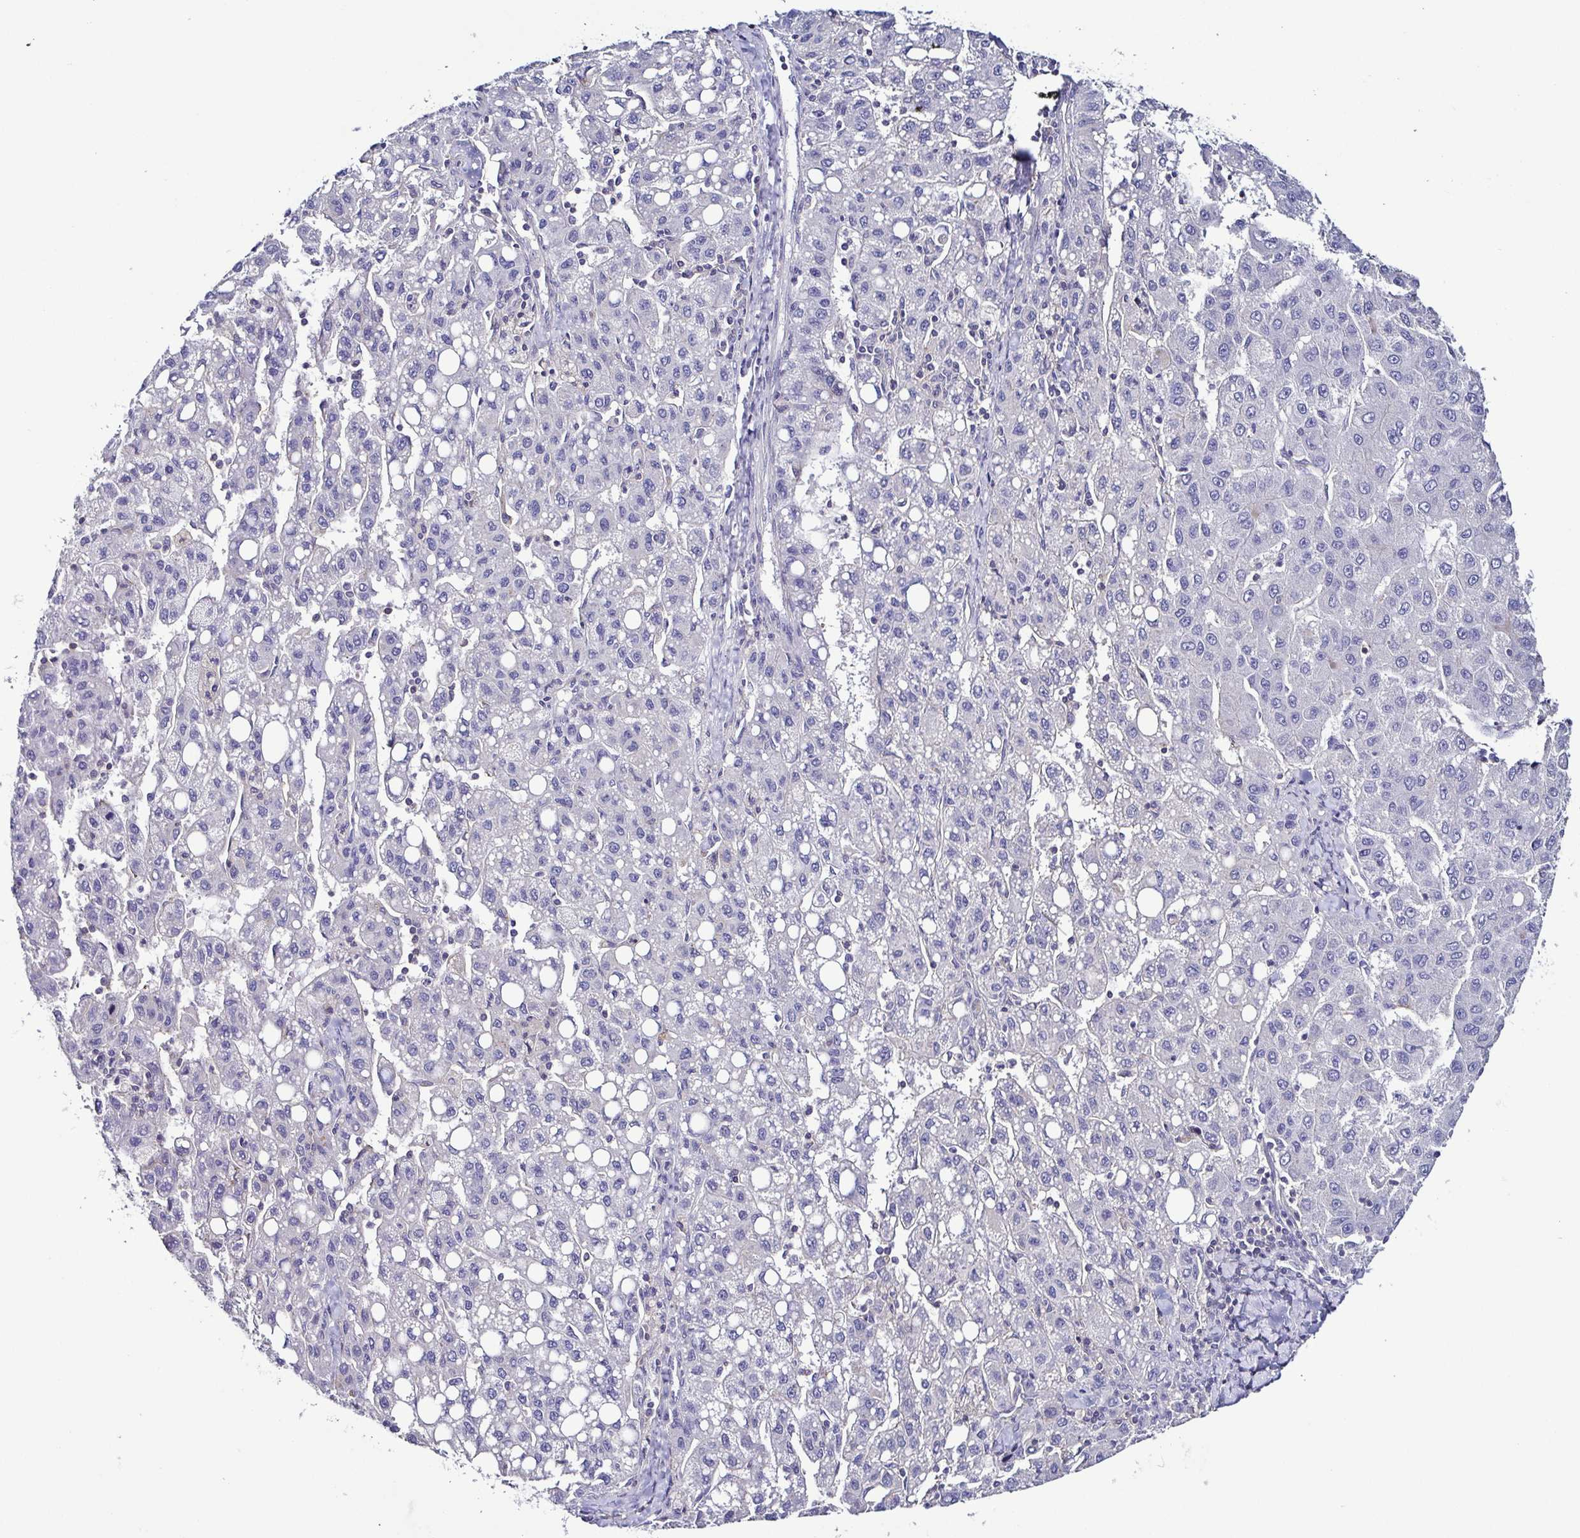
{"staining": {"intensity": "negative", "quantity": "none", "location": "none"}, "tissue": "liver cancer", "cell_type": "Tumor cells", "image_type": "cancer", "snomed": [{"axis": "morphology", "description": "Carcinoma, Hepatocellular, NOS"}, {"axis": "topography", "description": "Liver"}], "caption": "Hepatocellular carcinoma (liver) was stained to show a protein in brown. There is no significant positivity in tumor cells. (DAB (3,3'-diaminobenzidine) immunohistochemistry (IHC) with hematoxylin counter stain).", "gene": "TNNT2", "patient": {"sex": "female", "age": 82}}